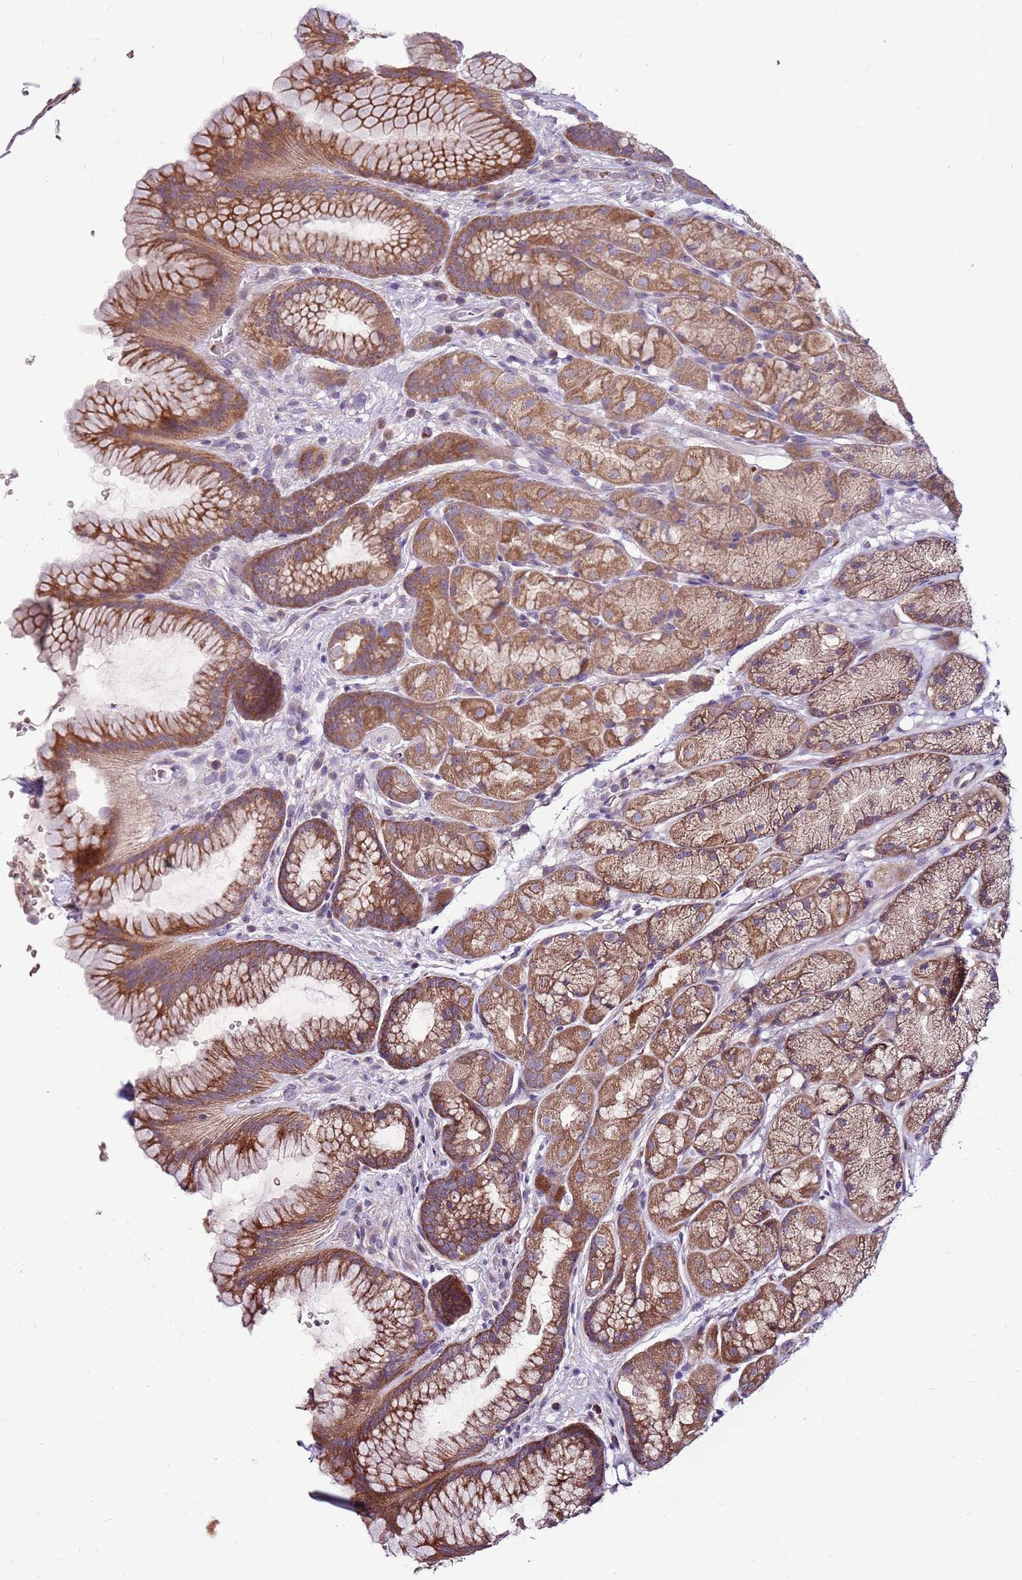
{"staining": {"intensity": "moderate", "quantity": ">75%", "location": "cytoplasmic/membranous"}, "tissue": "stomach", "cell_type": "Glandular cells", "image_type": "normal", "snomed": [{"axis": "morphology", "description": "Normal tissue, NOS"}, {"axis": "topography", "description": "Stomach"}], "caption": "Protein expression by IHC exhibits moderate cytoplasmic/membranous expression in approximately >75% of glandular cells in normal stomach. The staining was performed using DAB (3,3'-diaminobenzidine), with brown indicating positive protein expression. Nuclei are stained blue with hematoxylin.", "gene": "HSPA14", "patient": {"sex": "male", "age": 63}}